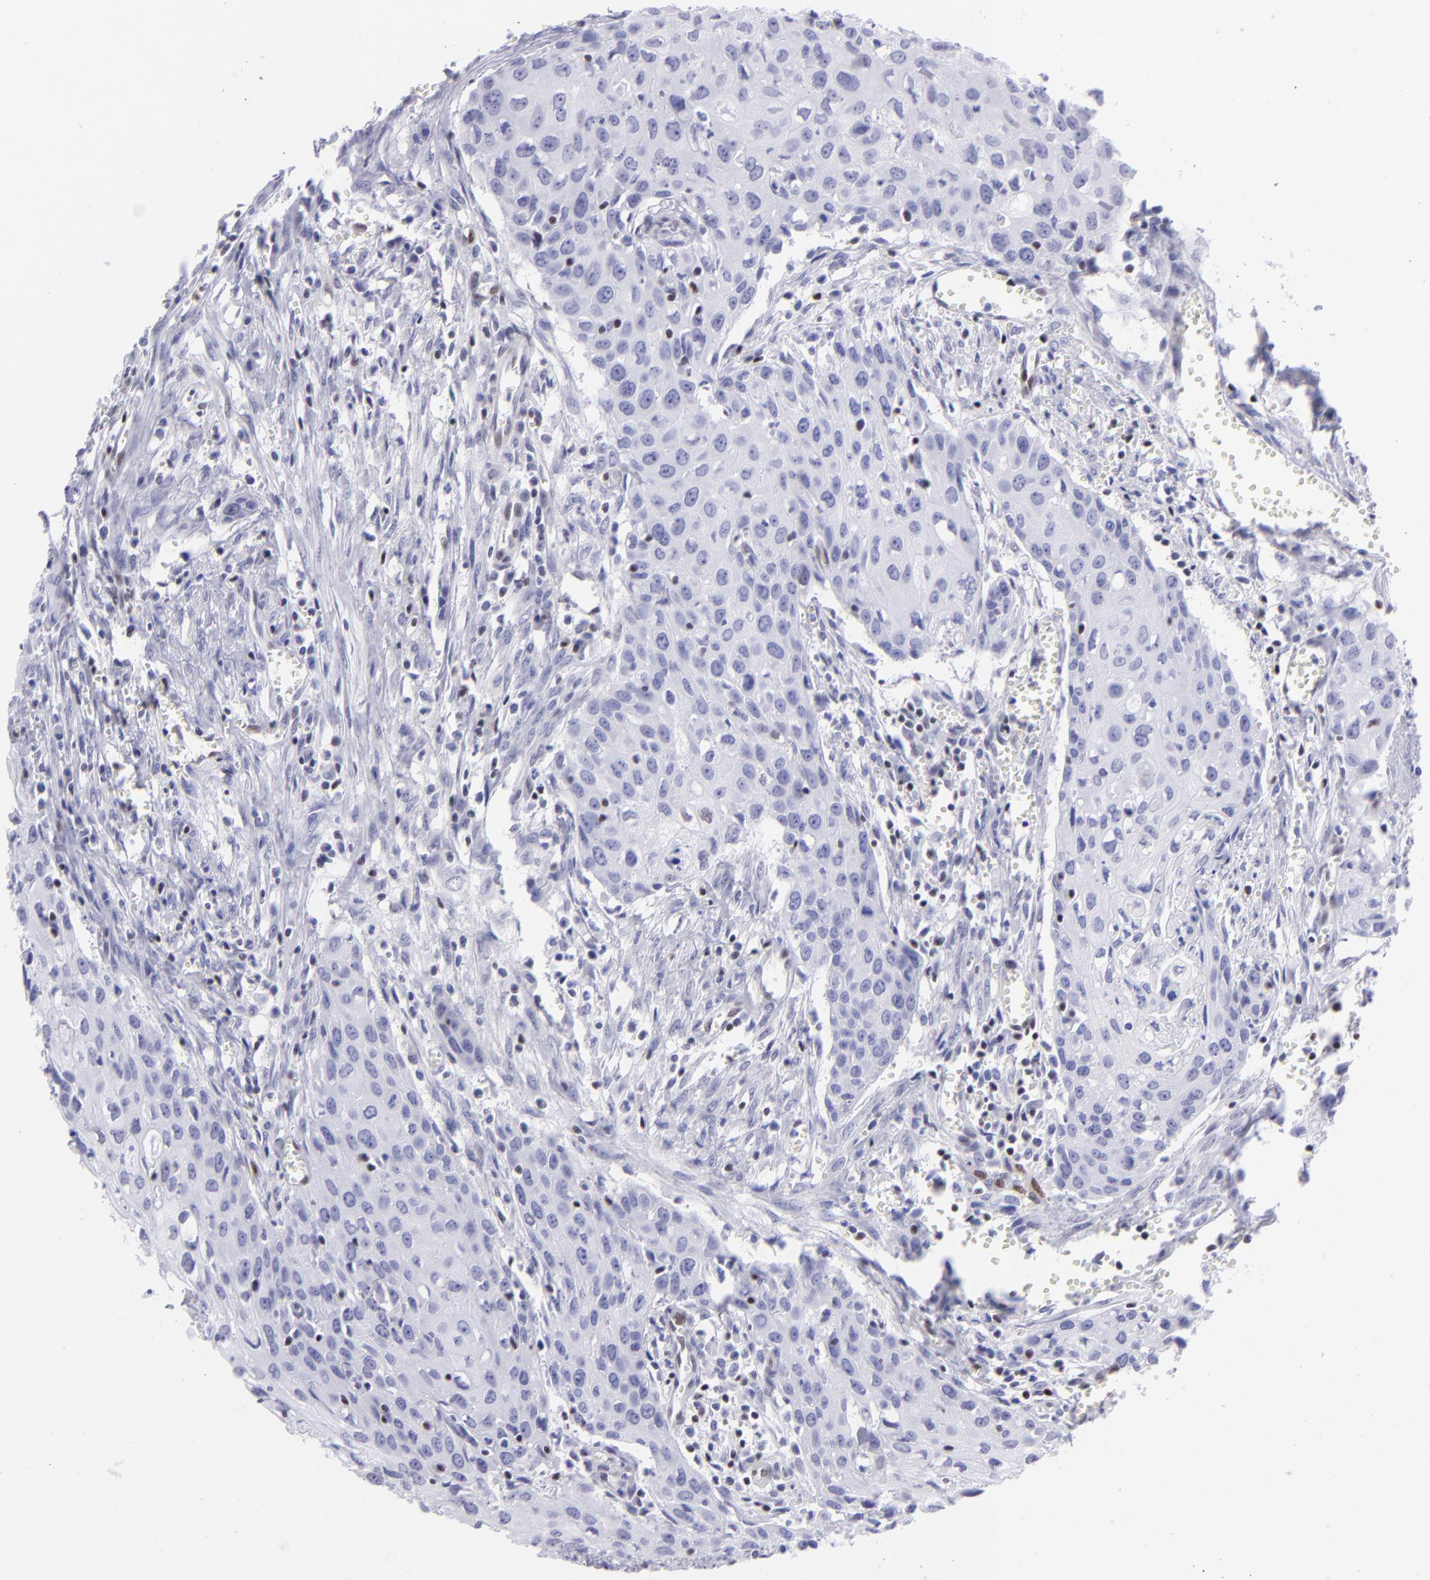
{"staining": {"intensity": "negative", "quantity": "none", "location": "none"}, "tissue": "urothelial cancer", "cell_type": "Tumor cells", "image_type": "cancer", "snomed": [{"axis": "morphology", "description": "Urothelial carcinoma, High grade"}, {"axis": "topography", "description": "Urinary bladder"}], "caption": "DAB immunohistochemical staining of urothelial carcinoma (high-grade) reveals no significant positivity in tumor cells.", "gene": "ETS1", "patient": {"sex": "male", "age": 54}}